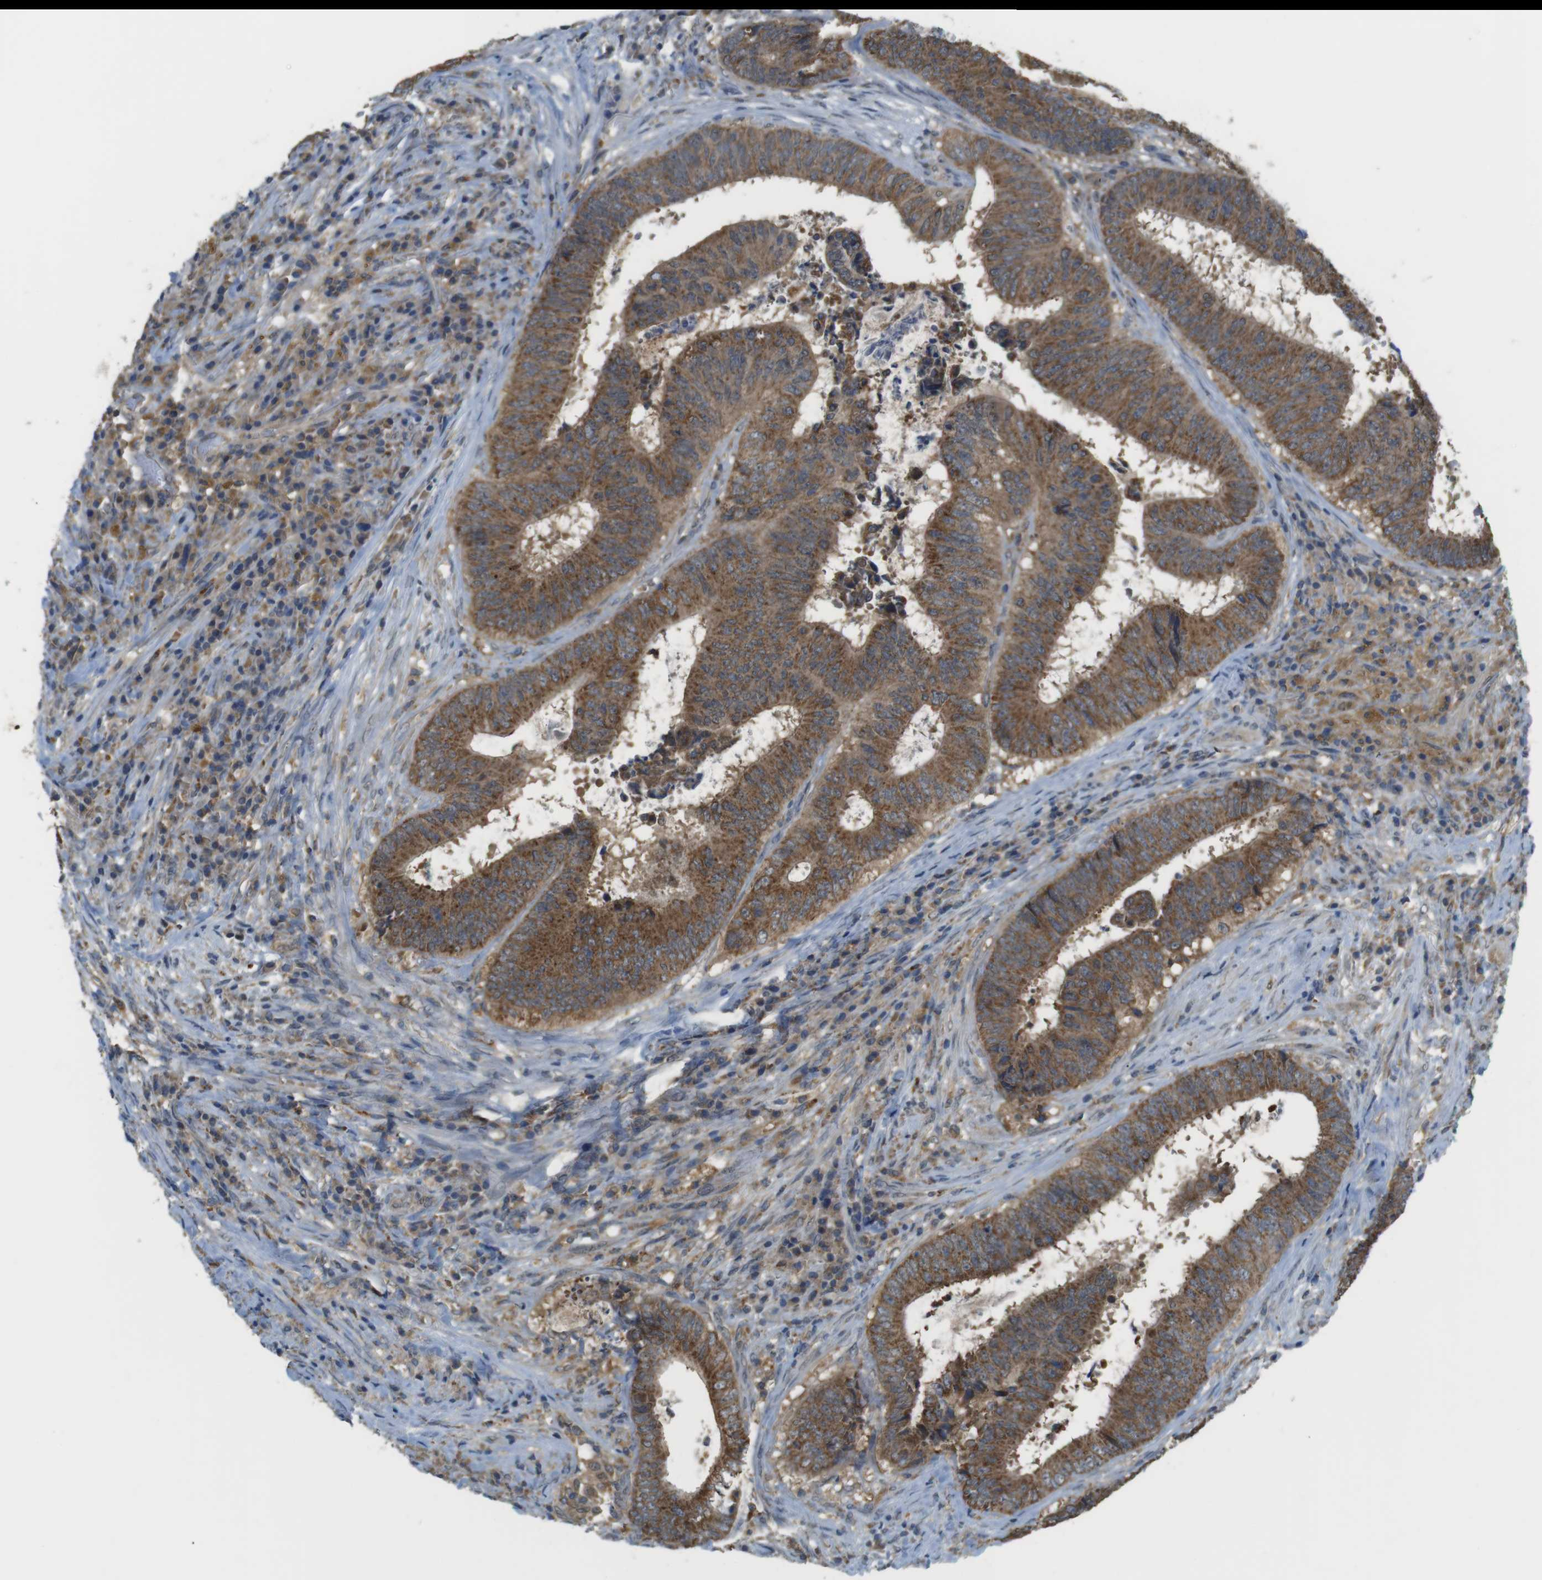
{"staining": {"intensity": "moderate", "quantity": ">75%", "location": "cytoplasmic/membranous"}, "tissue": "colorectal cancer", "cell_type": "Tumor cells", "image_type": "cancer", "snomed": [{"axis": "morphology", "description": "Adenocarcinoma, NOS"}, {"axis": "topography", "description": "Rectum"}], "caption": "Protein expression analysis of human colorectal cancer (adenocarcinoma) reveals moderate cytoplasmic/membranous positivity in approximately >75% of tumor cells.", "gene": "BRI3BP", "patient": {"sex": "male", "age": 72}}